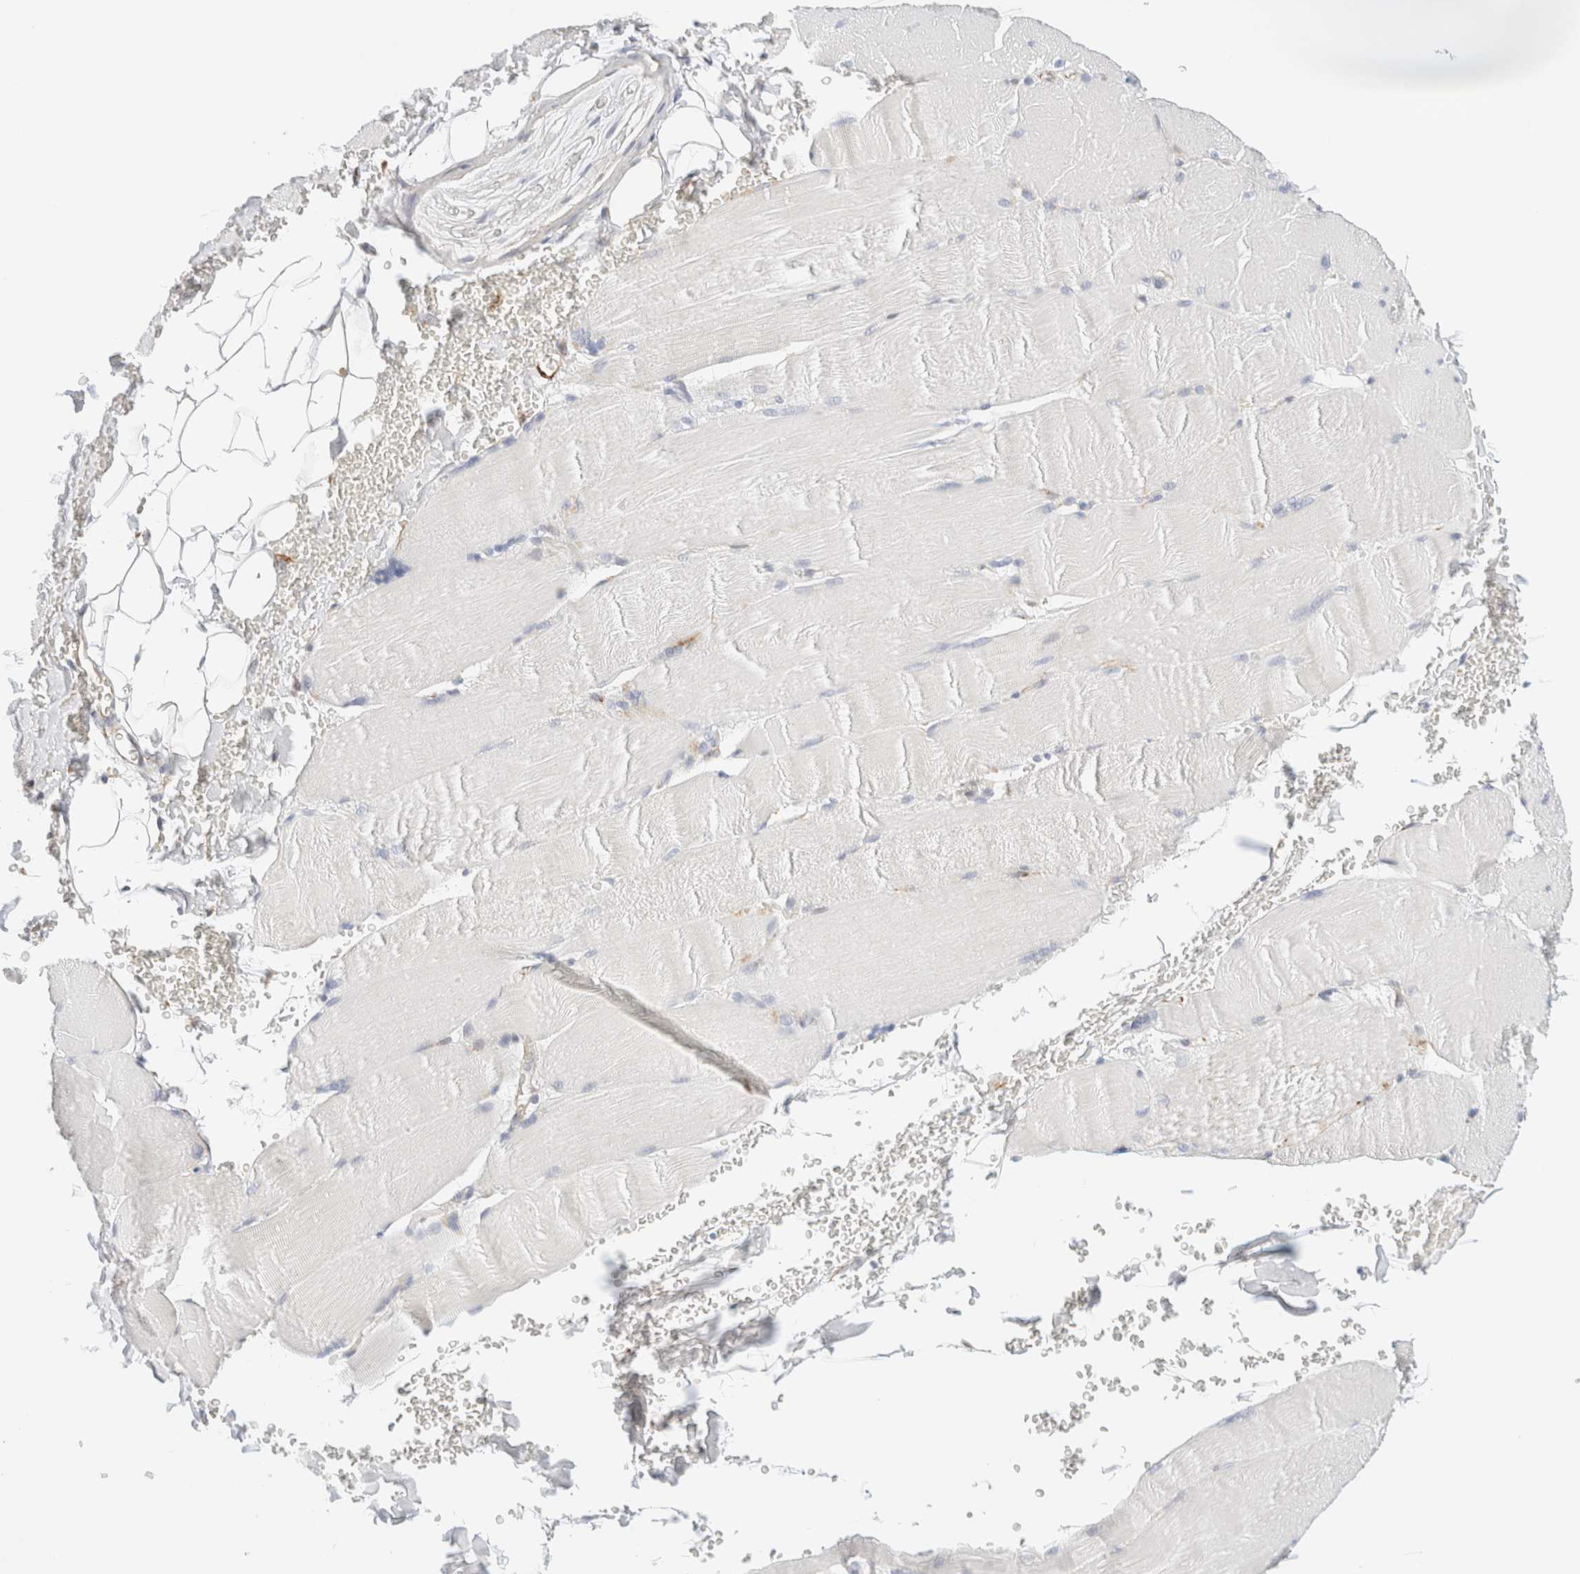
{"staining": {"intensity": "negative", "quantity": "none", "location": "none"}, "tissue": "skeletal muscle", "cell_type": "Myocytes", "image_type": "normal", "snomed": [{"axis": "morphology", "description": "Normal tissue, NOS"}, {"axis": "topography", "description": "Skin"}, {"axis": "topography", "description": "Skeletal muscle"}], "caption": "Immunohistochemistry of normal skeletal muscle shows no positivity in myocytes.", "gene": "SLC25A48", "patient": {"sex": "male", "age": 83}}